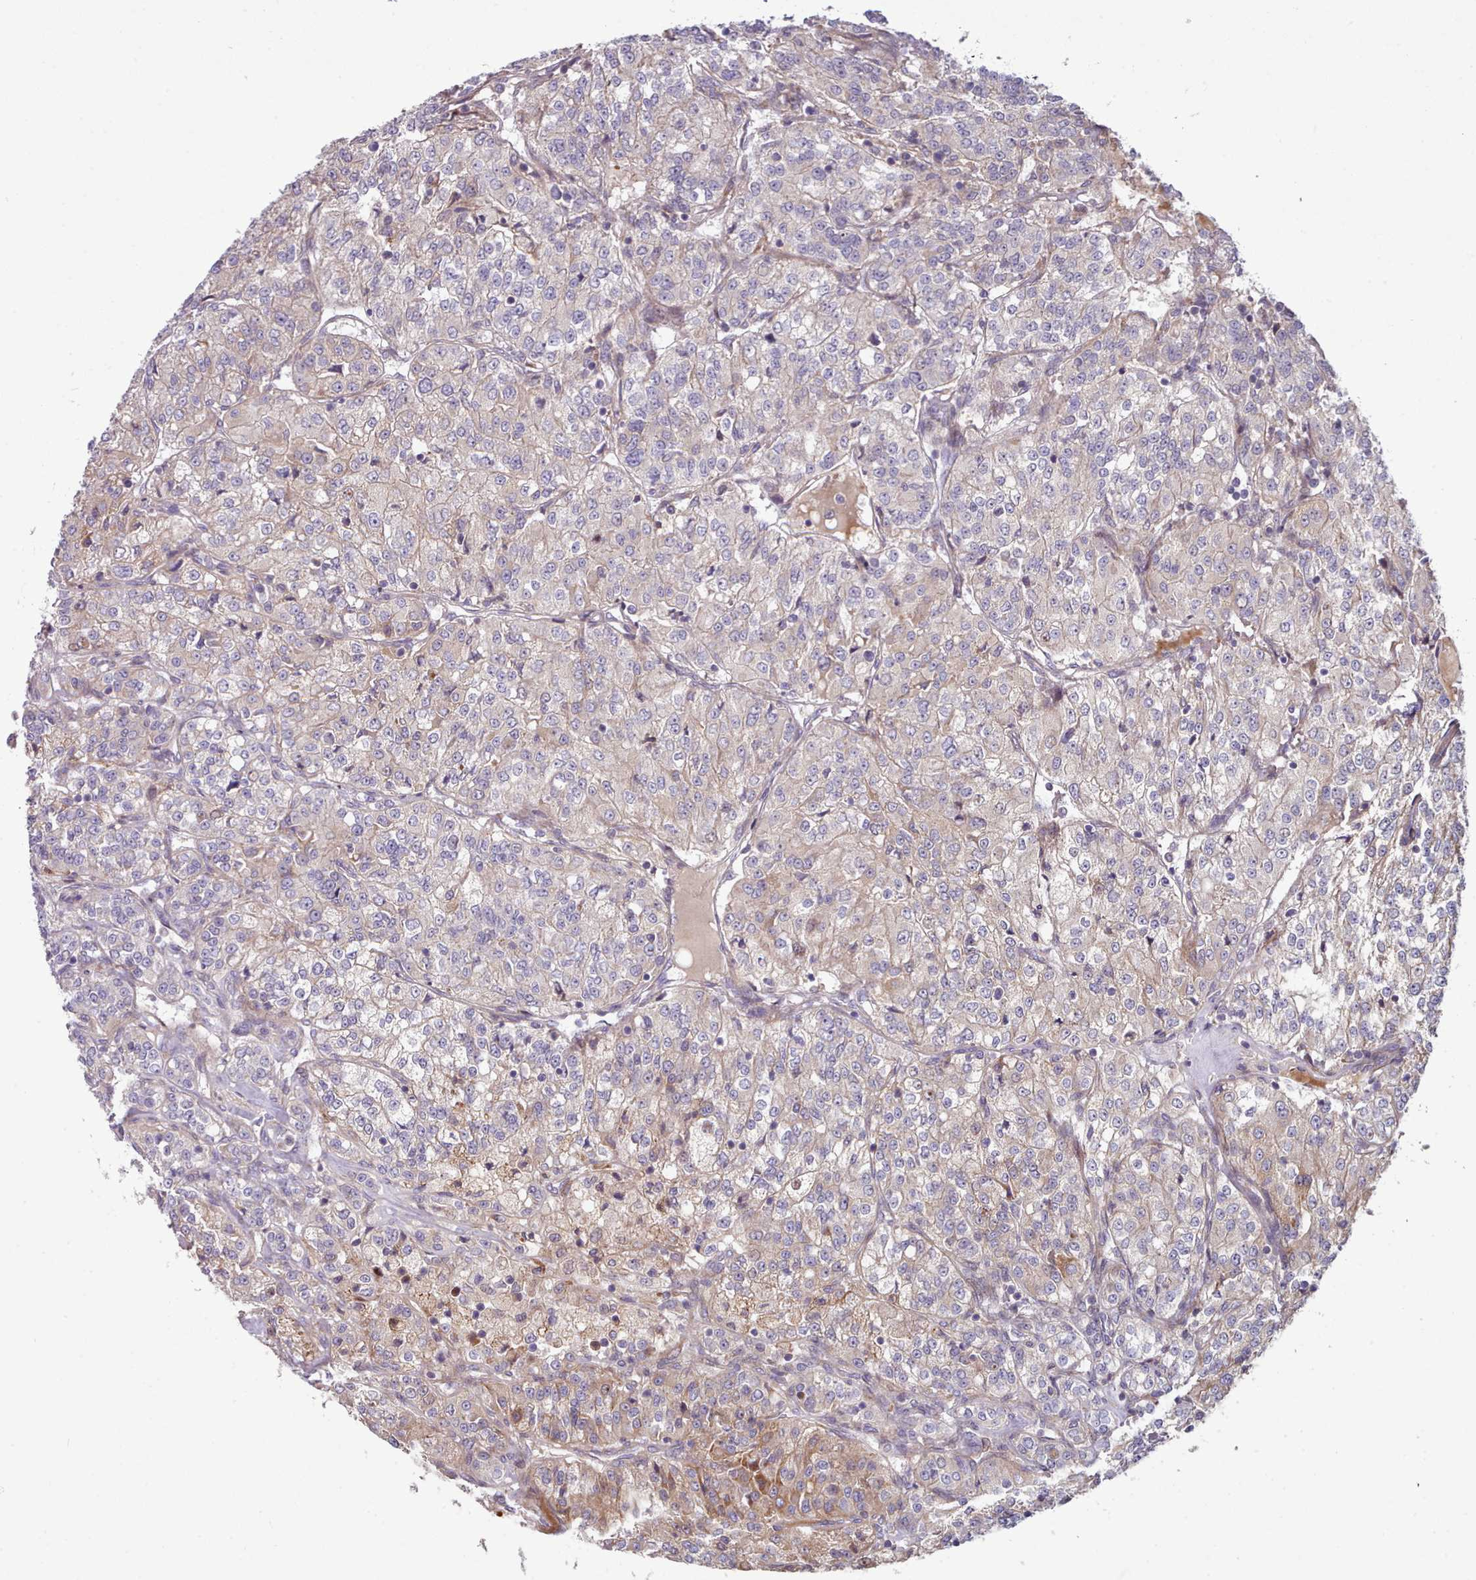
{"staining": {"intensity": "moderate", "quantity": "<25%", "location": "cytoplasmic/membranous"}, "tissue": "renal cancer", "cell_type": "Tumor cells", "image_type": "cancer", "snomed": [{"axis": "morphology", "description": "Adenocarcinoma, NOS"}, {"axis": "topography", "description": "Kidney"}], "caption": "Immunohistochemistry staining of renal adenocarcinoma, which exhibits low levels of moderate cytoplasmic/membranous positivity in approximately <25% of tumor cells indicating moderate cytoplasmic/membranous protein expression. The staining was performed using DAB (3,3'-diaminobenzidine) (brown) for protein detection and nuclei were counterstained in hematoxylin (blue).", "gene": "TRIM26", "patient": {"sex": "female", "age": 63}}